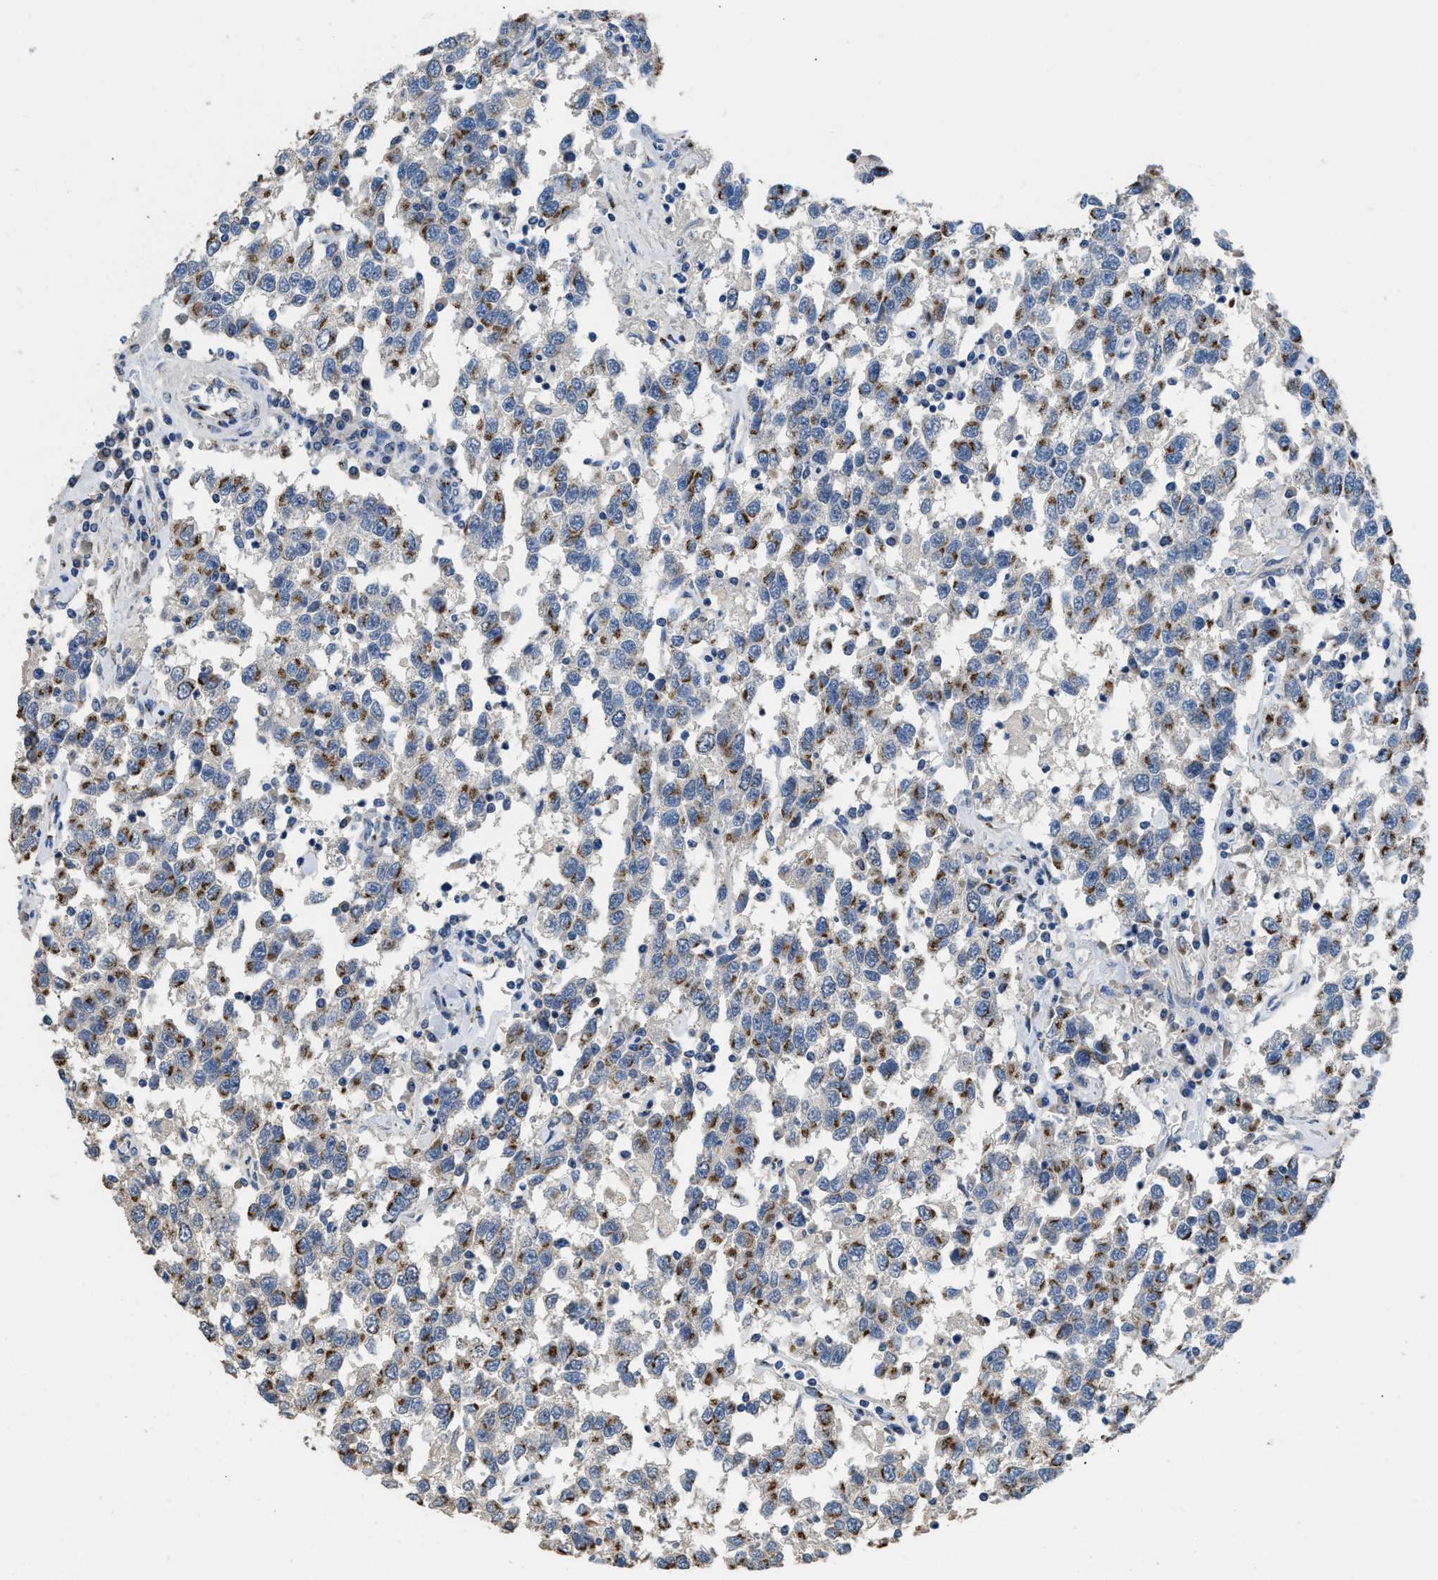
{"staining": {"intensity": "strong", "quantity": ">75%", "location": "cytoplasmic/membranous"}, "tissue": "testis cancer", "cell_type": "Tumor cells", "image_type": "cancer", "snomed": [{"axis": "morphology", "description": "Seminoma, NOS"}, {"axis": "topography", "description": "Testis"}], "caption": "Human testis cancer (seminoma) stained for a protein (brown) exhibits strong cytoplasmic/membranous positive positivity in approximately >75% of tumor cells.", "gene": "GOLM1", "patient": {"sex": "male", "age": 41}}